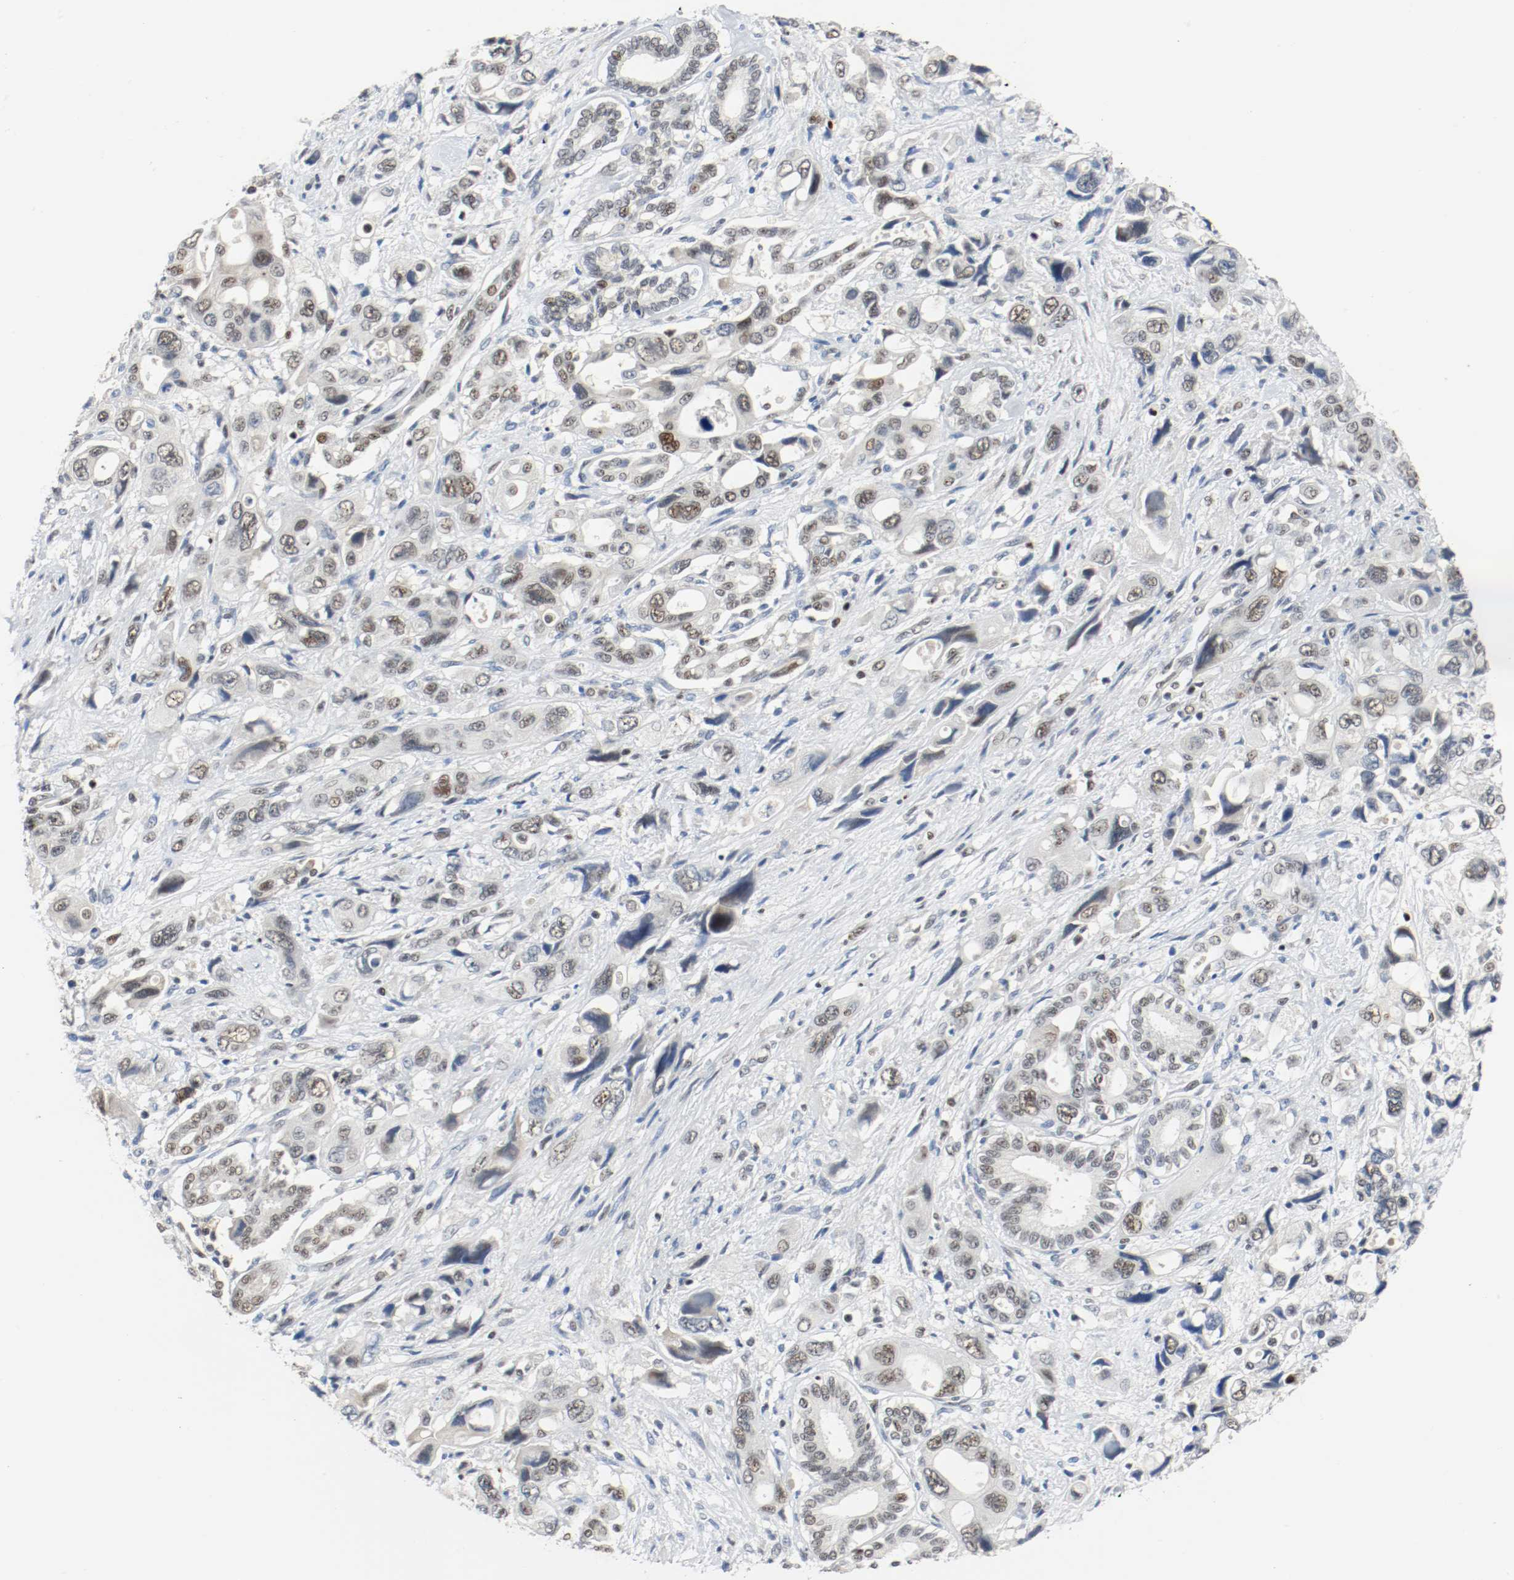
{"staining": {"intensity": "weak", "quantity": "<25%", "location": "nuclear"}, "tissue": "pancreatic cancer", "cell_type": "Tumor cells", "image_type": "cancer", "snomed": [{"axis": "morphology", "description": "Adenocarcinoma, NOS"}, {"axis": "topography", "description": "Pancreas"}], "caption": "Tumor cells are negative for protein expression in human pancreatic cancer.", "gene": "ASH1L", "patient": {"sex": "male", "age": 46}}